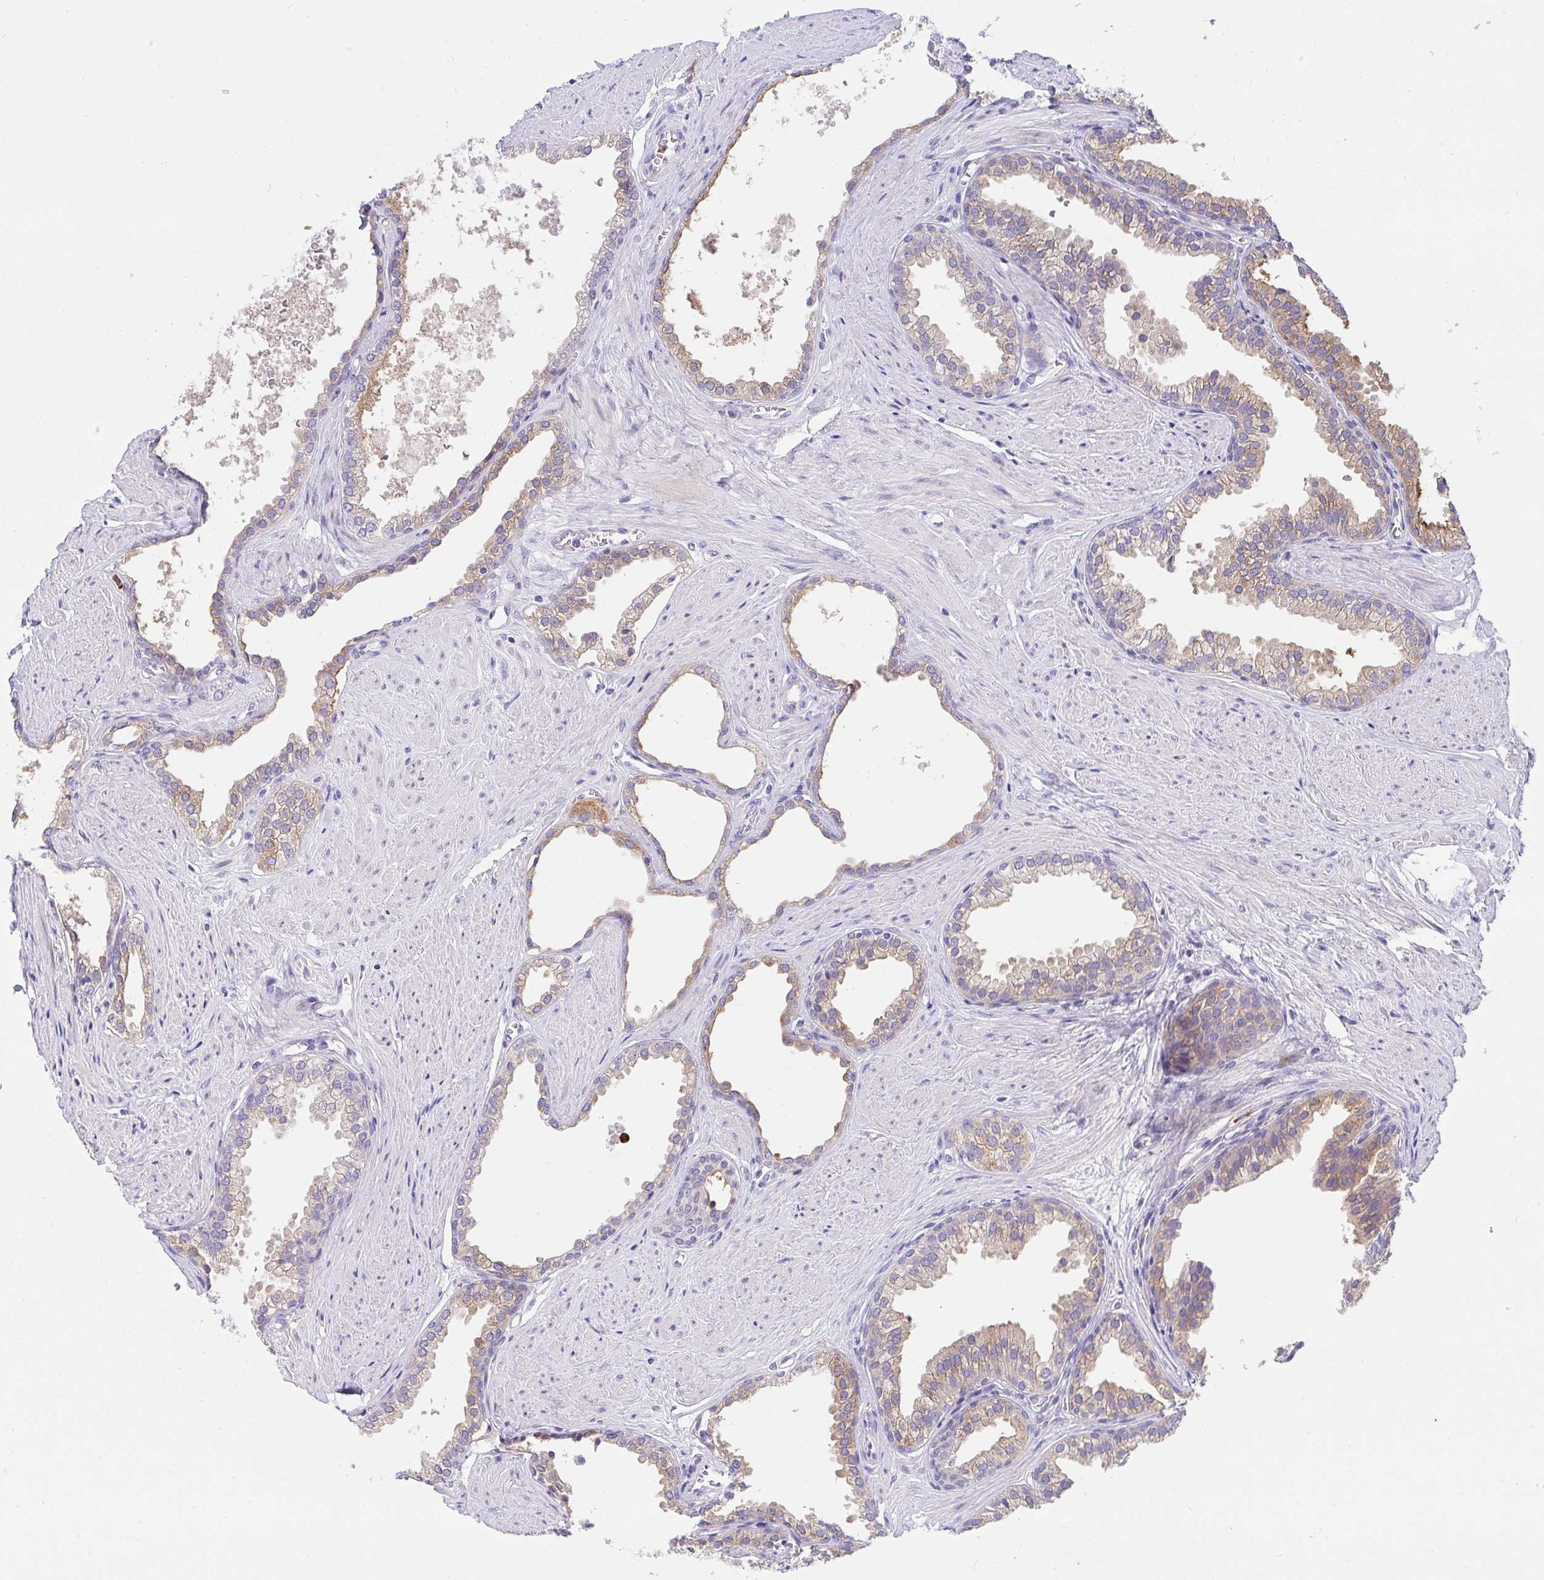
{"staining": {"intensity": "moderate", "quantity": "25%-75%", "location": "cytoplasmic/membranous"}, "tissue": "prostate", "cell_type": "Glandular cells", "image_type": "normal", "snomed": [{"axis": "morphology", "description": "Normal tissue, NOS"}, {"axis": "topography", "description": "Prostate"}, {"axis": "topography", "description": "Peripheral nerve tissue"}], "caption": "The image shows a brown stain indicating the presence of a protein in the cytoplasmic/membranous of glandular cells in prostate. (brown staining indicates protein expression, while blue staining denotes nuclei).", "gene": "ZNF554", "patient": {"sex": "male", "age": 55}}